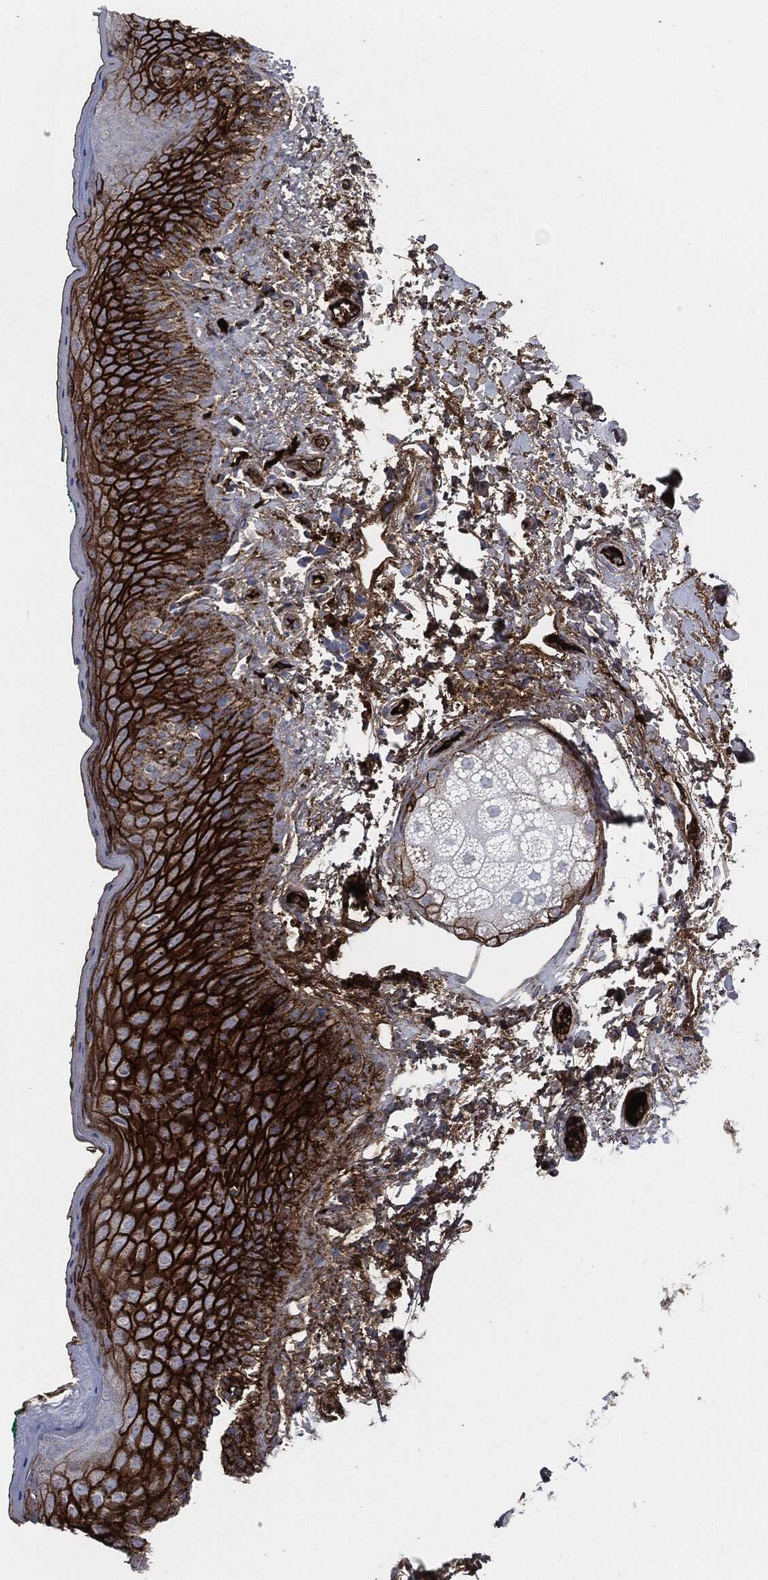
{"staining": {"intensity": "strong", "quantity": ">75%", "location": "cytoplasmic/membranous"}, "tissue": "vagina", "cell_type": "Squamous epithelial cells", "image_type": "normal", "snomed": [{"axis": "morphology", "description": "Normal tissue, NOS"}, {"axis": "topography", "description": "Vagina"}], "caption": "The micrograph exhibits immunohistochemical staining of benign vagina. There is strong cytoplasmic/membranous expression is identified in approximately >75% of squamous epithelial cells.", "gene": "APOB", "patient": {"sex": "female", "age": 66}}